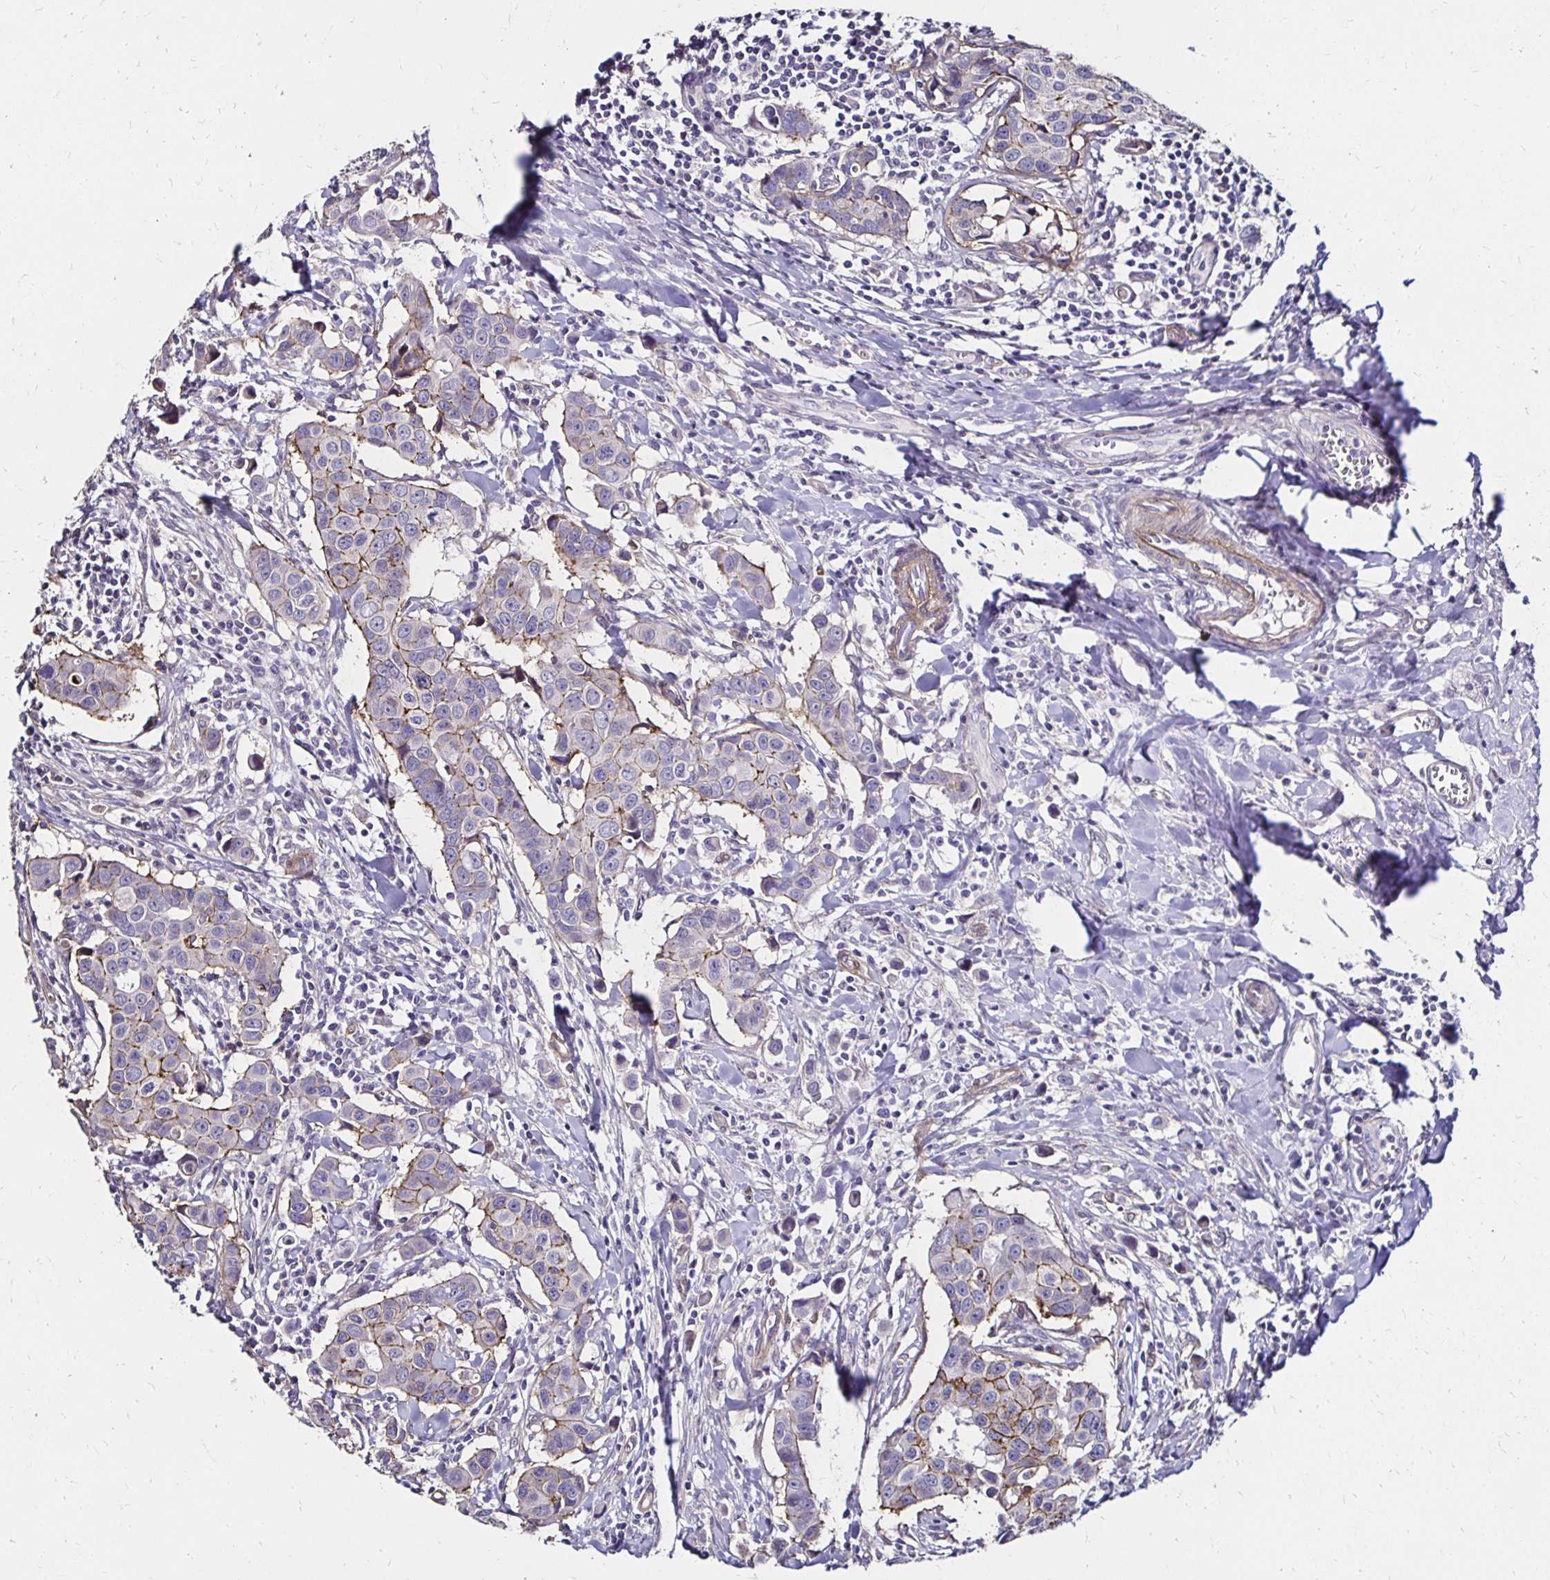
{"staining": {"intensity": "negative", "quantity": "none", "location": "none"}, "tissue": "breast cancer", "cell_type": "Tumor cells", "image_type": "cancer", "snomed": [{"axis": "morphology", "description": "Duct carcinoma"}, {"axis": "topography", "description": "Breast"}], "caption": "Immunohistochemistry of breast cancer (invasive ductal carcinoma) demonstrates no expression in tumor cells.", "gene": "ITGB1", "patient": {"sex": "female", "age": 24}}